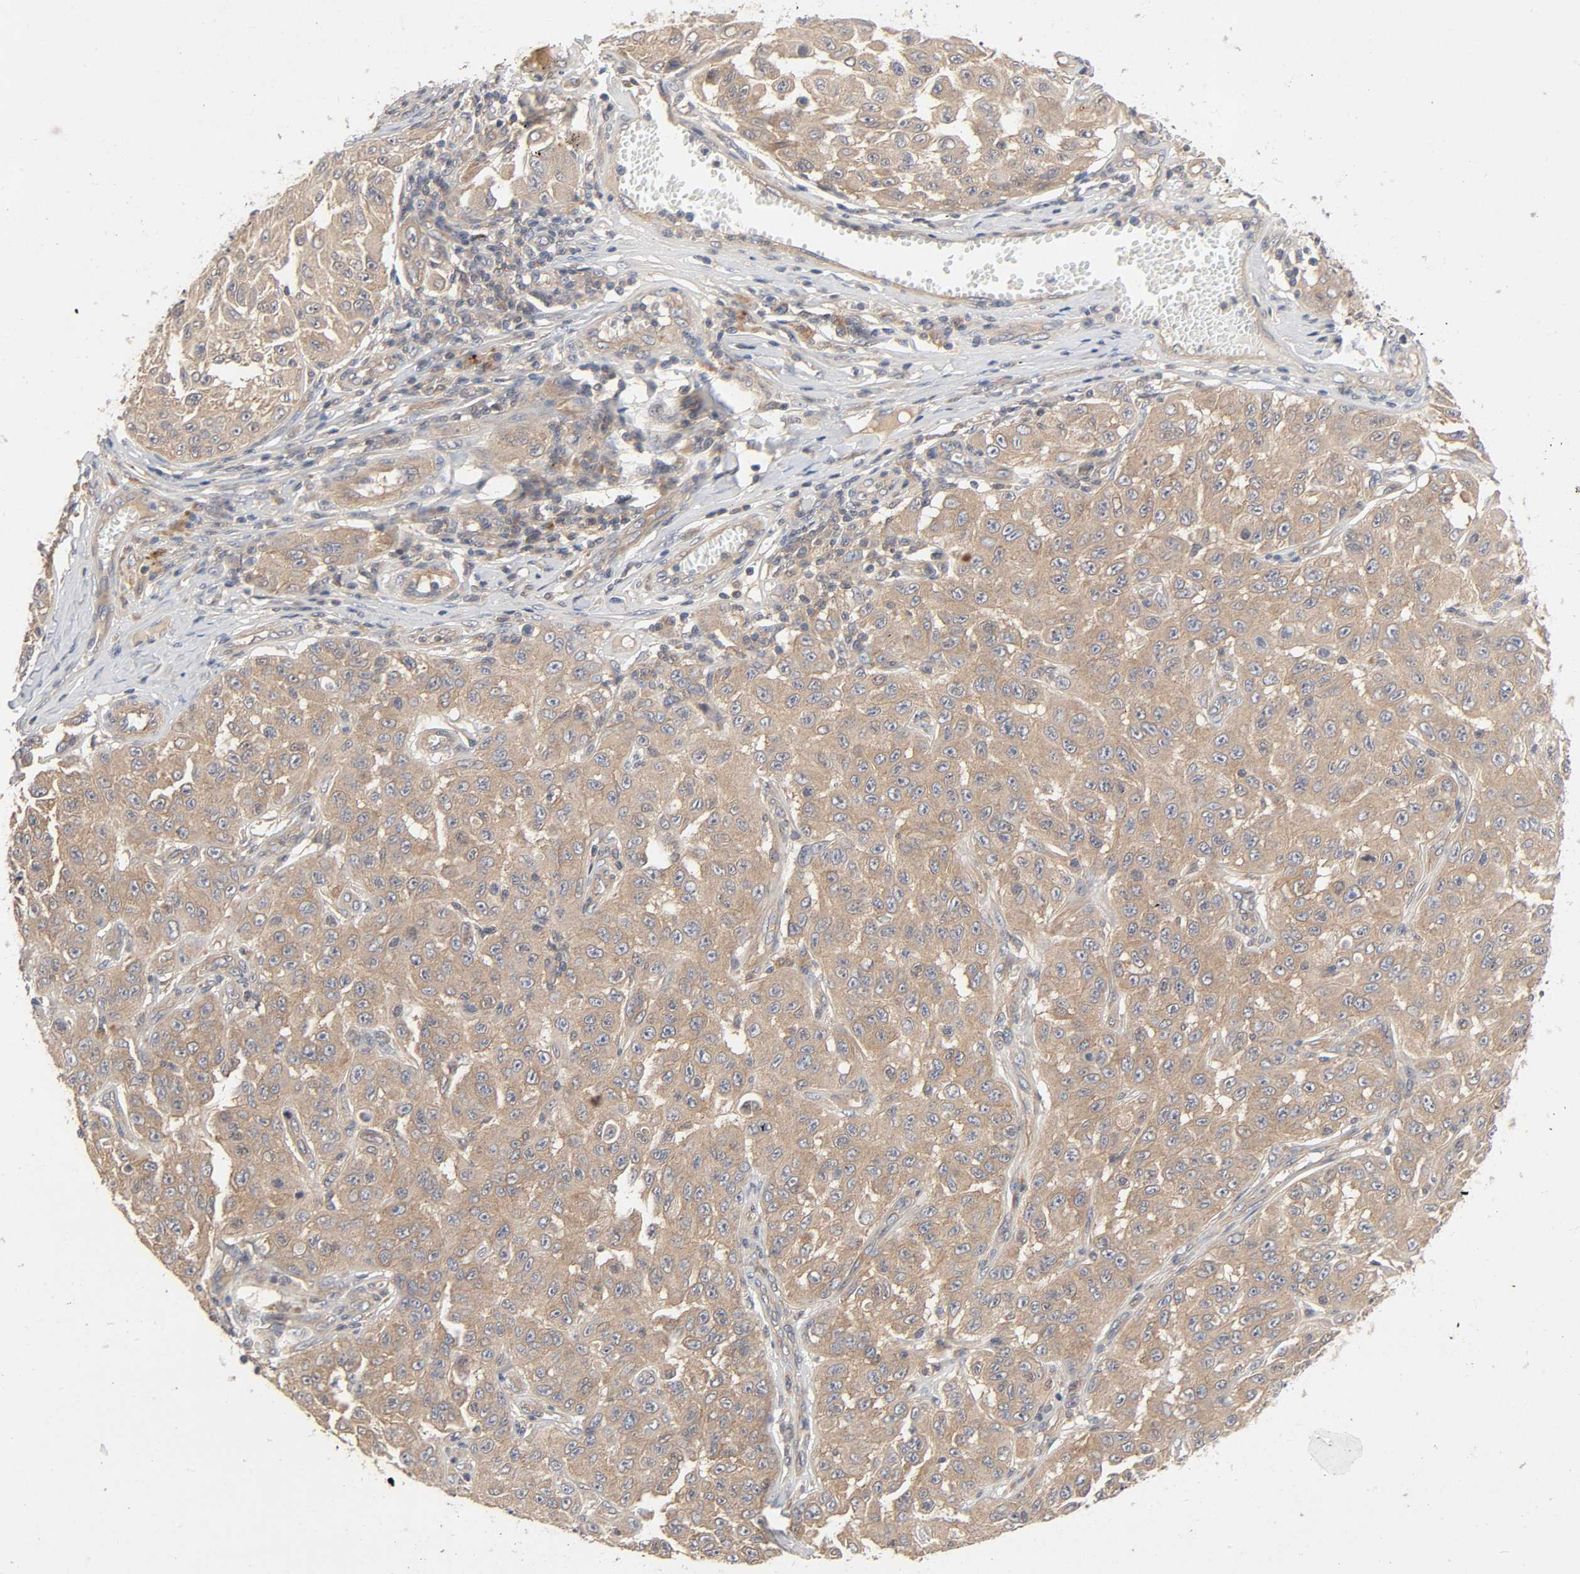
{"staining": {"intensity": "moderate", "quantity": ">75%", "location": "cytoplasmic/membranous"}, "tissue": "melanoma", "cell_type": "Tumor cells", "image_type": "cancer", "snomed": [{"axis": "morphology", "description": "Malignant melanoma, NOS"}, {"axis": "topography", "description": "Skin"}], "caption": "Moderate cytoplasmic/membranous positivity is identified in approximately >75% of tumor cells in malignant melanoma. Using DAB (brown) and hematoxylin (blue) stains, captured at high magnification using brightfield microscopy.", "gene": "CPB2", "patient": {"sex": "male", "age": 30}}